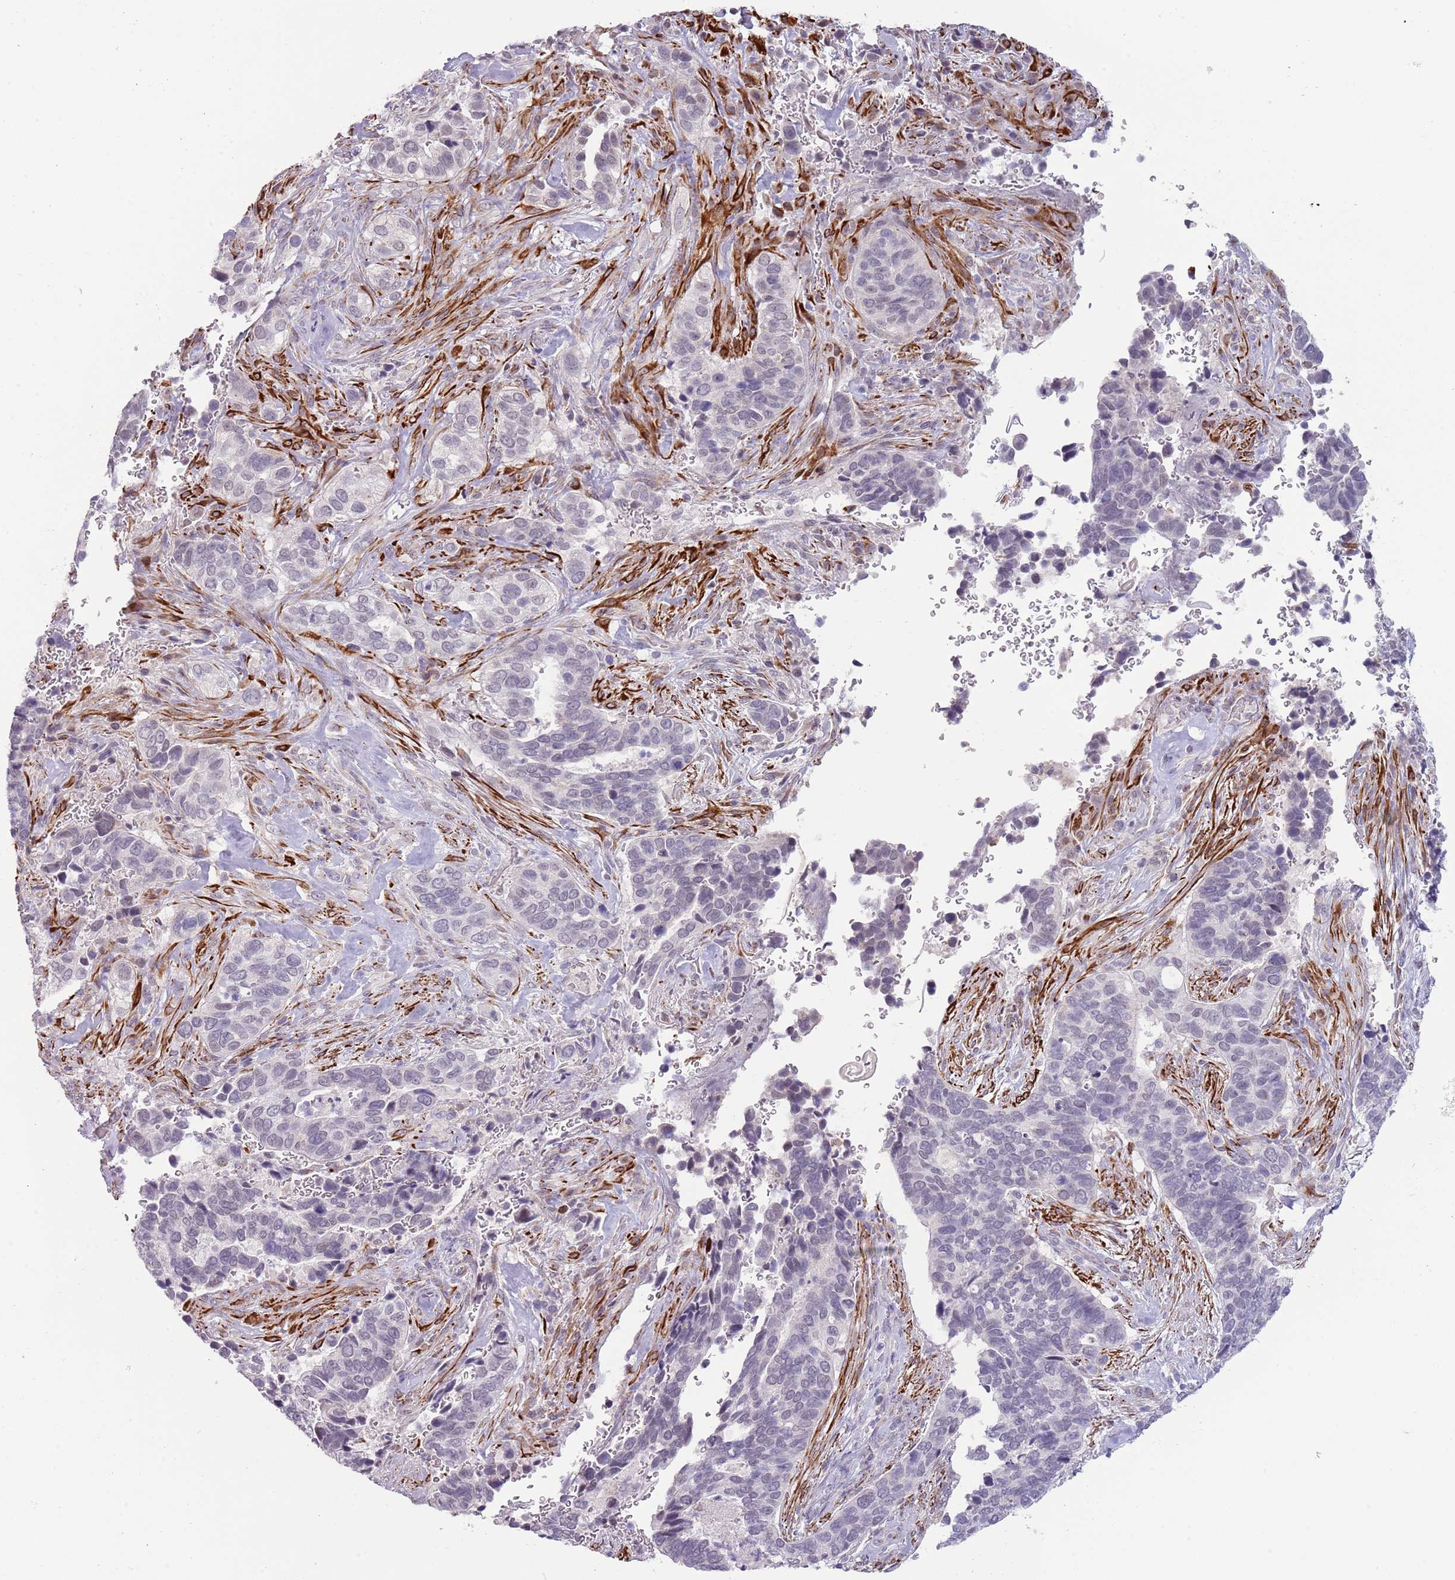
{"staining": {"intensity": "negative", "quantity": "none", "location": "none"}, "tissue": "cervical cancer", "cell_type": "Tumor cells", "image_type": "cancer", "snomed": [{"axis": "morphology", "description": "Squamous cell carcinoma, NOS"}, {"axis": "topography", "description": "Cervix"}], "caption": "This is an immunohistochemistry photomicrograph of cervical cancer (squamous cell carcinoma). There is no staining in tumor cells.", "gene": "NBPF3", "patient": {"sex": "female", "age": 38}}